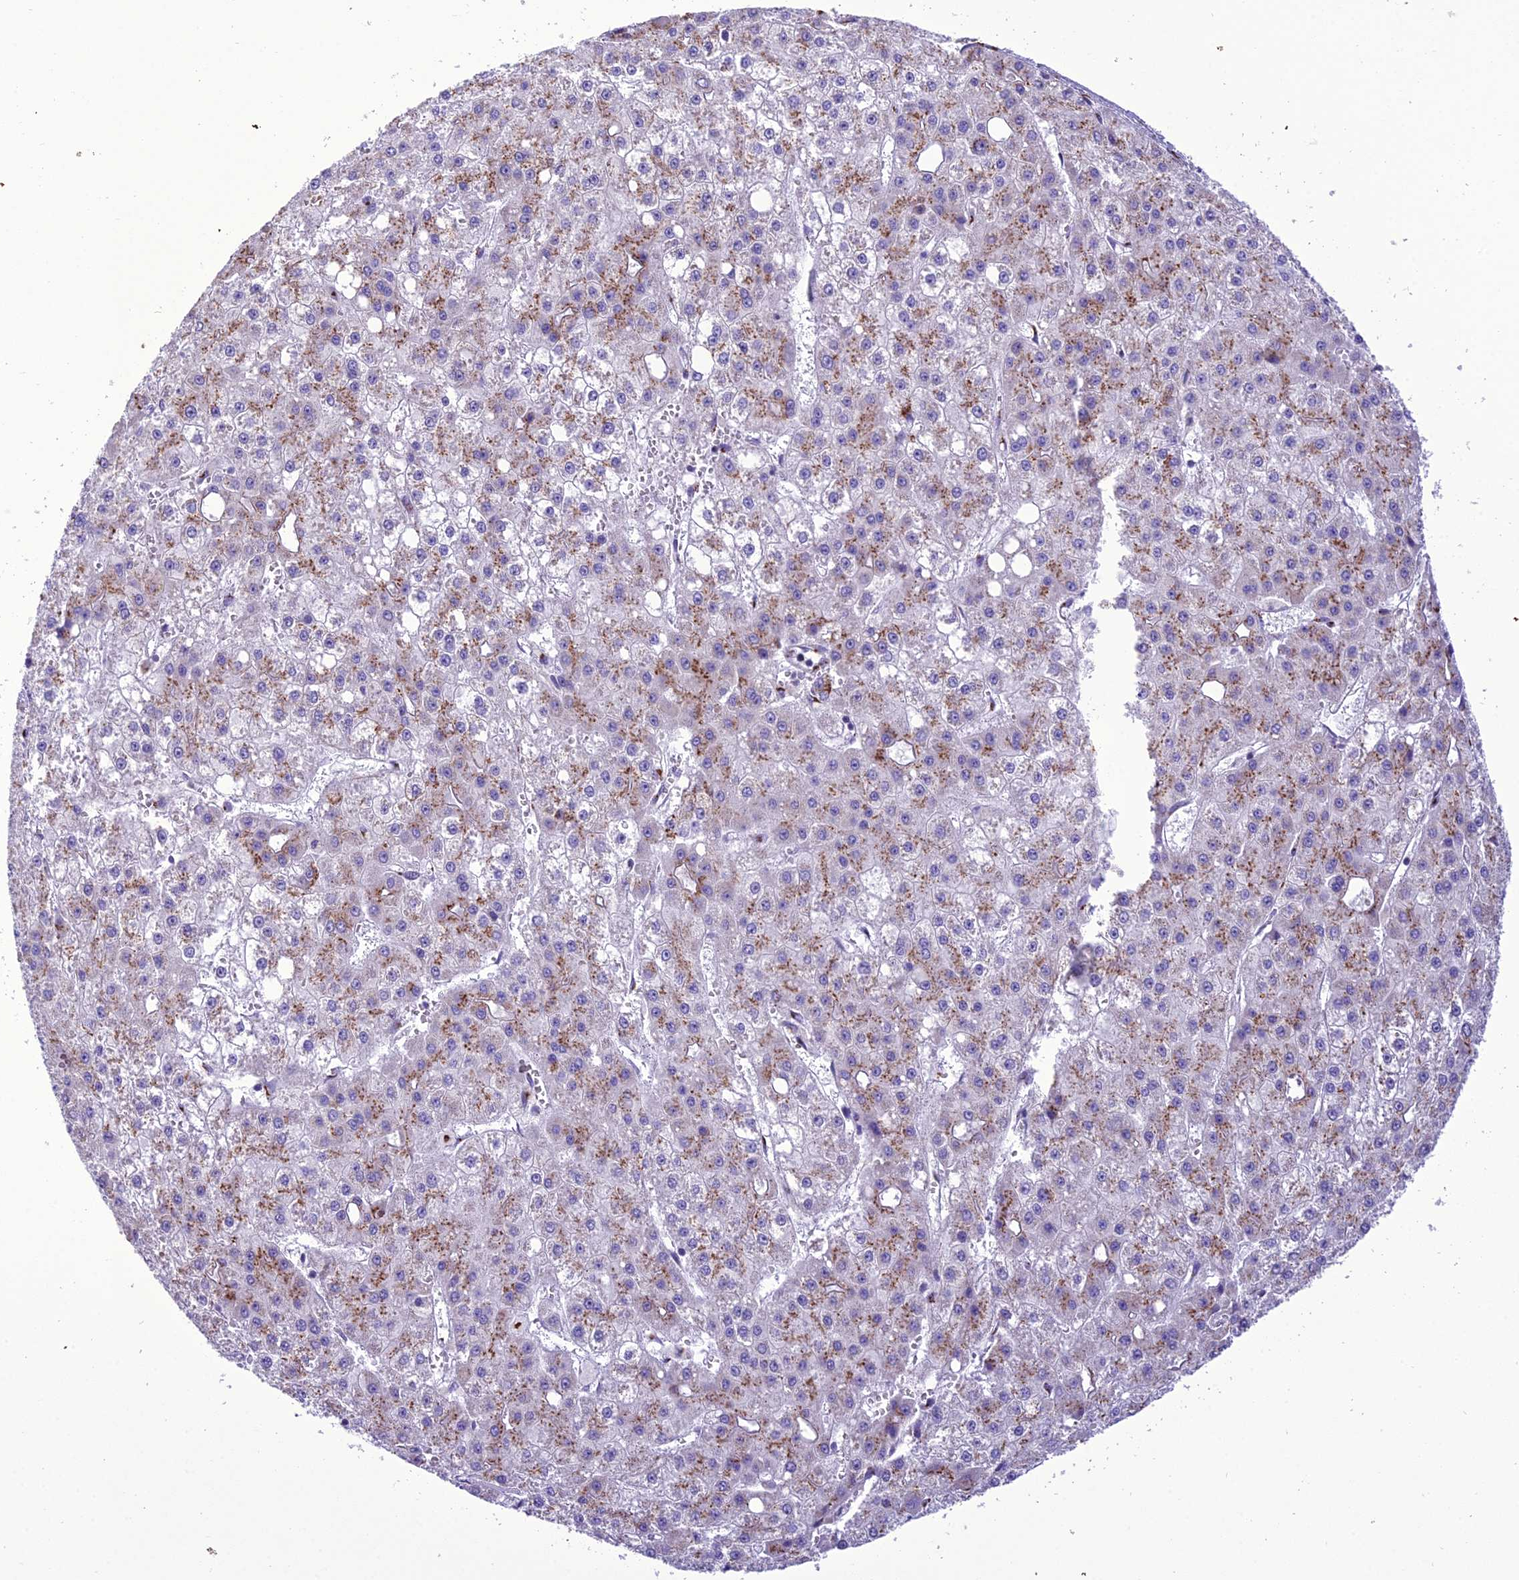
{"staining": {"intensity": "moderate", "quantity": ">75%", "location": "cytoplasmic/membranous"}, "tissue": "liver cancer", "cell_type": "Tumor cells", "image_type": "cancer", "snomed": [{"axis": "morphology", "description": "Carcinoma, Hepatocellular, NOS"}, {"axis": "topography", "description": "Liver"}], "caption": "IHC staining of hepatocellular carcinoma (liver), which demonstrates medium levels of moderate cytoplasmic/membranous expression in approximately >75% of tumor cells indicating moderate cytoplasmic/membranous protein positivity. The staining was performed using DAB (brown) for protein detection and nuclei were counterstained in hematoxylin (blue).", "gene": "GOLM2", "patient": {"sex": "male", "age": 47}}